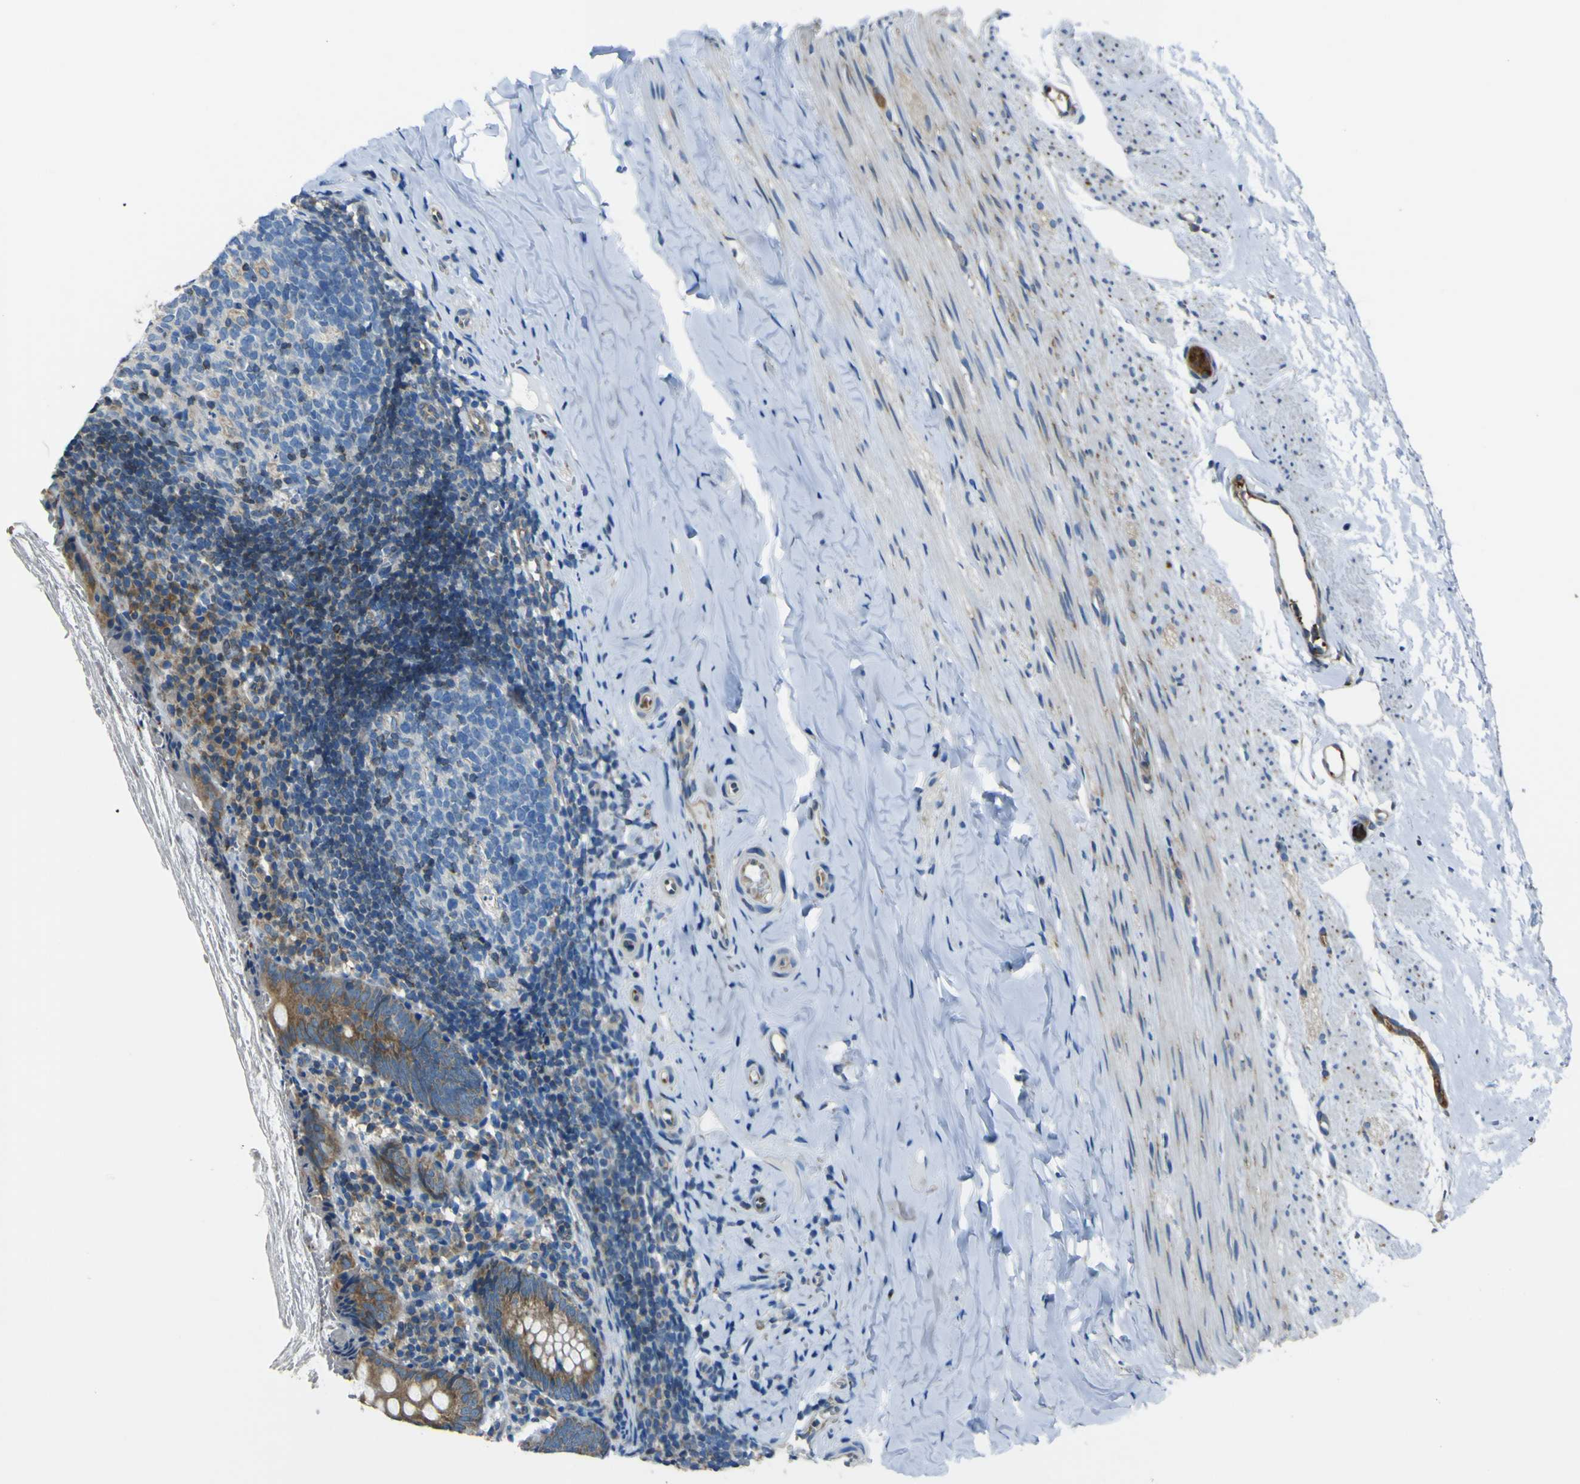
{"staining": {"intensity": "moderate", "quantity": ">75%", "location": "cytoplasmic/membranous"}, "tissue": "appendix", "cell_type": "Glandular cells", "image_type": "normal", "snomed": [{"axis": "morphology", "description": "Normal tissue, NOS"}, {"axis": "topography", "description": "Appendix"}], "caption": "A medium amount of moderate cytoplasmic/membranous expression is identified in about >75% of glandular cells in unremarkable appendix. (IHC, brightfield microscopy, high magnification).", "gene": "STIM1", "patient": {"sex": "female", "age": 10}}